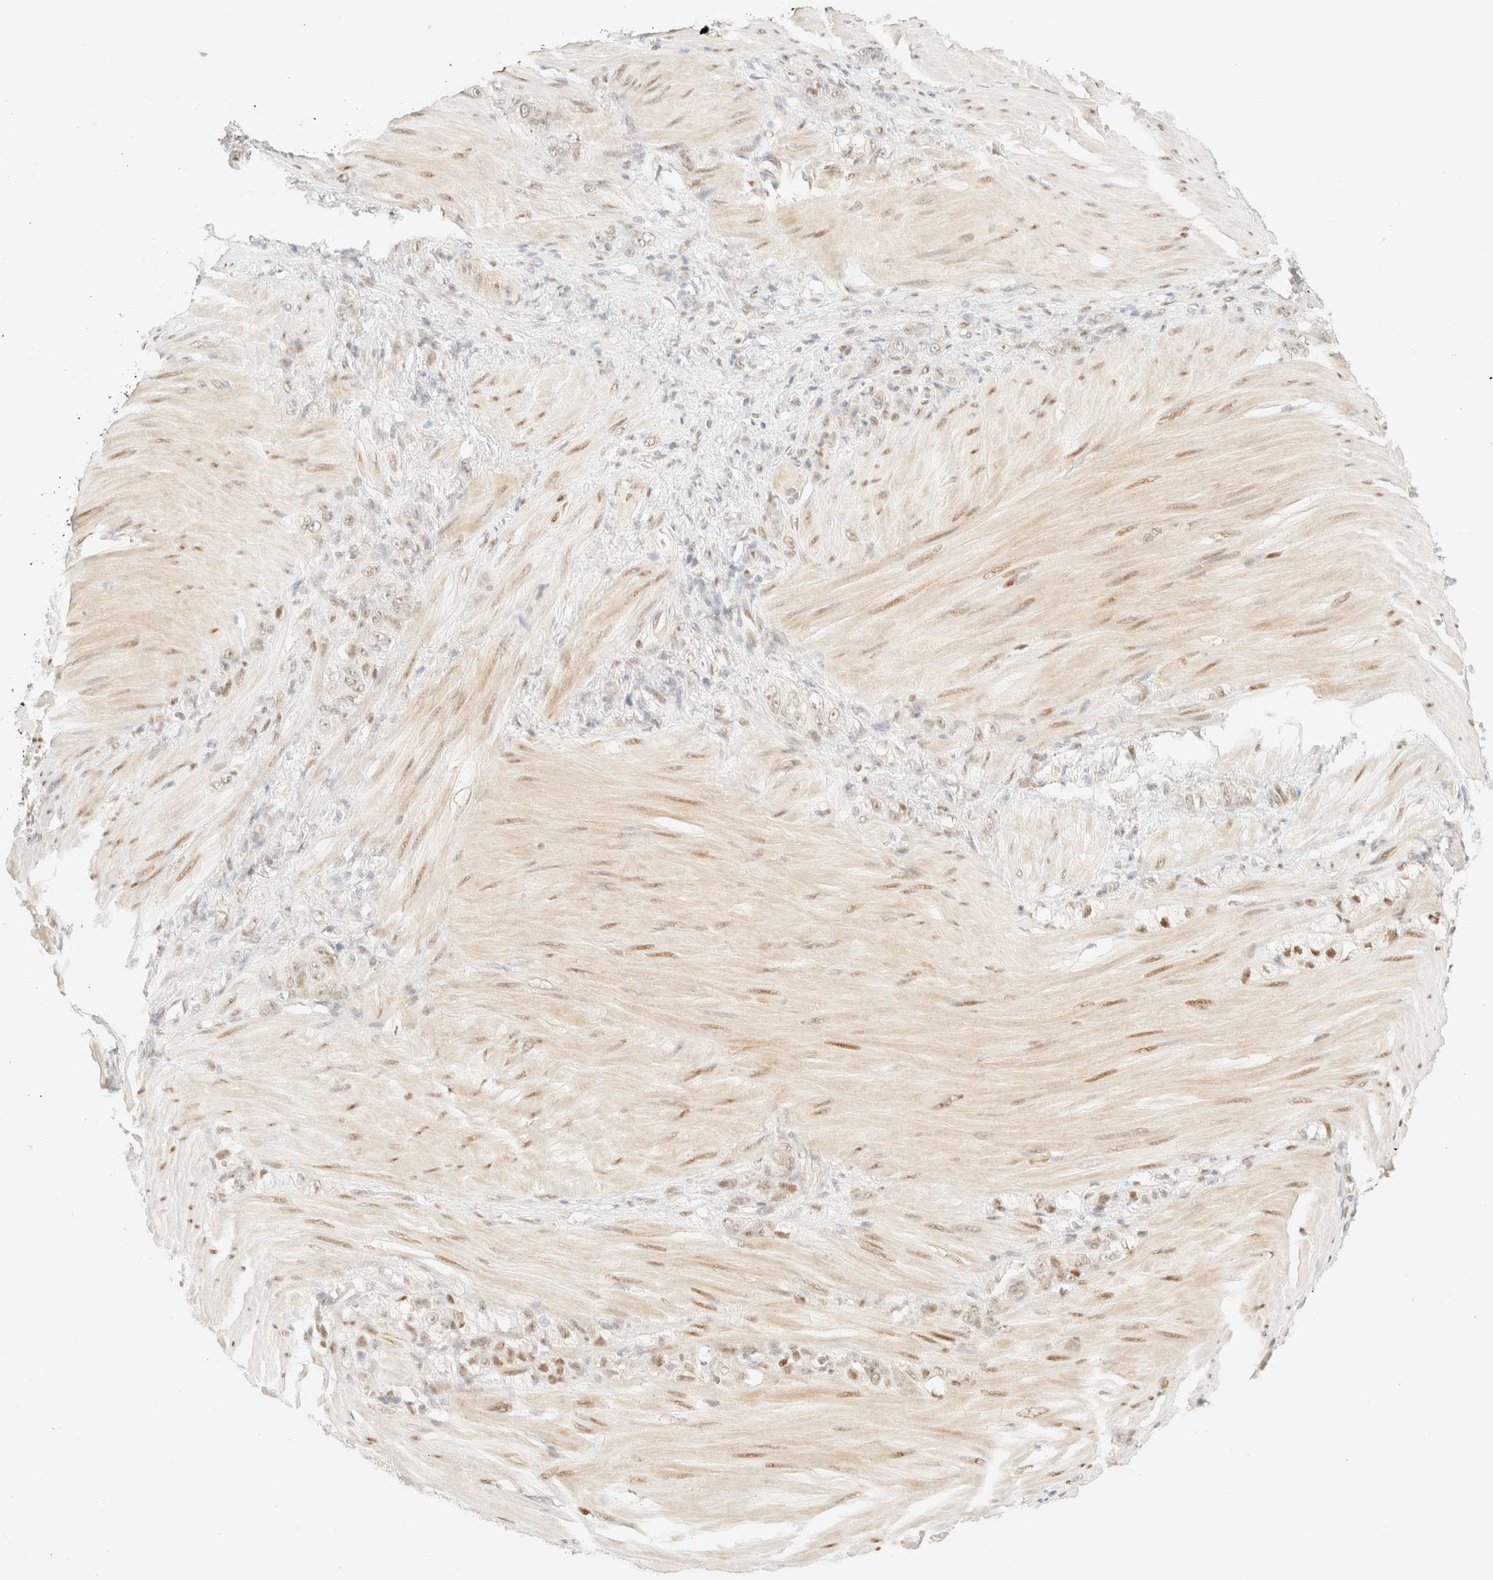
{"staining": {"intensity": "weak", "quantity": "<25%", "location": "nuclear"}, "tissue": "stomach cancer", "cell_type": "Tumor cells", "image_type": "cancer", "snomed": [{"axis": "morphology", "description": "Normal tissue, NOS"}, {"axis": "morphology", "description": "Adenocarcinoma, NOS"}, {"axis": "topography", "description": "Stomach"}], "caption": "A micrograph of human stomach adenocarcinoma is negative for staining in tumor cells. (DAB IHC with hematoxylin counter stain).", "gene": "TSR1", "patient": {"sex": "male", "age": 82}}